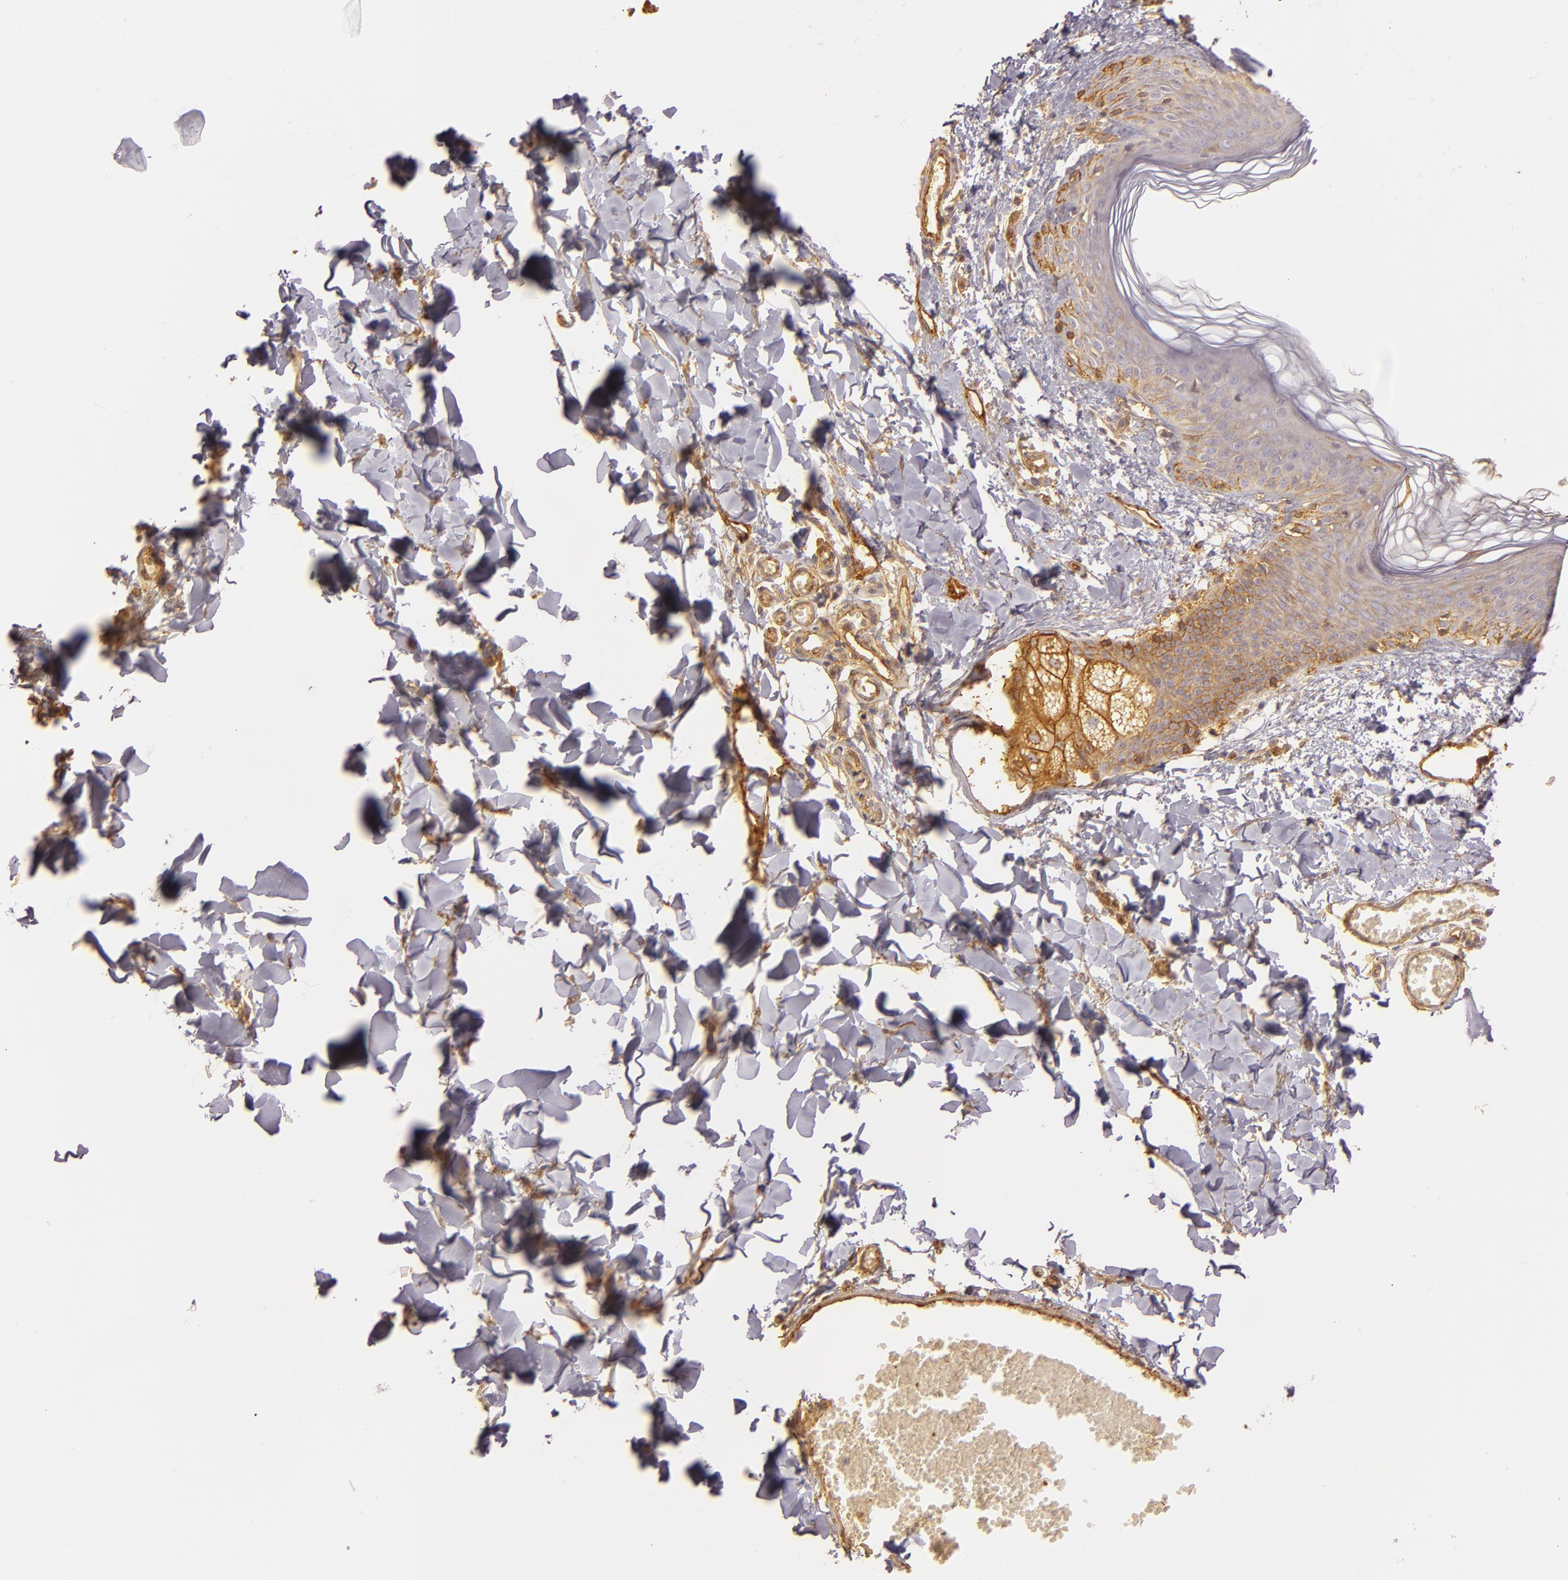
{"staining": {"intensity": "negative", "quantity": "none", "location": "none"}, "tissue": "skin", "cell_type": "Fibroblasts", "image_type": "normal", "snomed": [{"axis": "morphology", "description": "Normal tissue, NOS"}, {"axis": "morphology", "description": "Sarcoma, NOS"}, {"axis": "topography", "description": "Skin"}, {"axis": "topography", "description": "Soft tissue"}], "caption": "Immunohistochemistry micrograph of normal skin: skin stained with DAB demonstrates no significant protein staining in fibroblasts.", "gene": "CD59", "patient": {"sex": "female", "age": 51}}